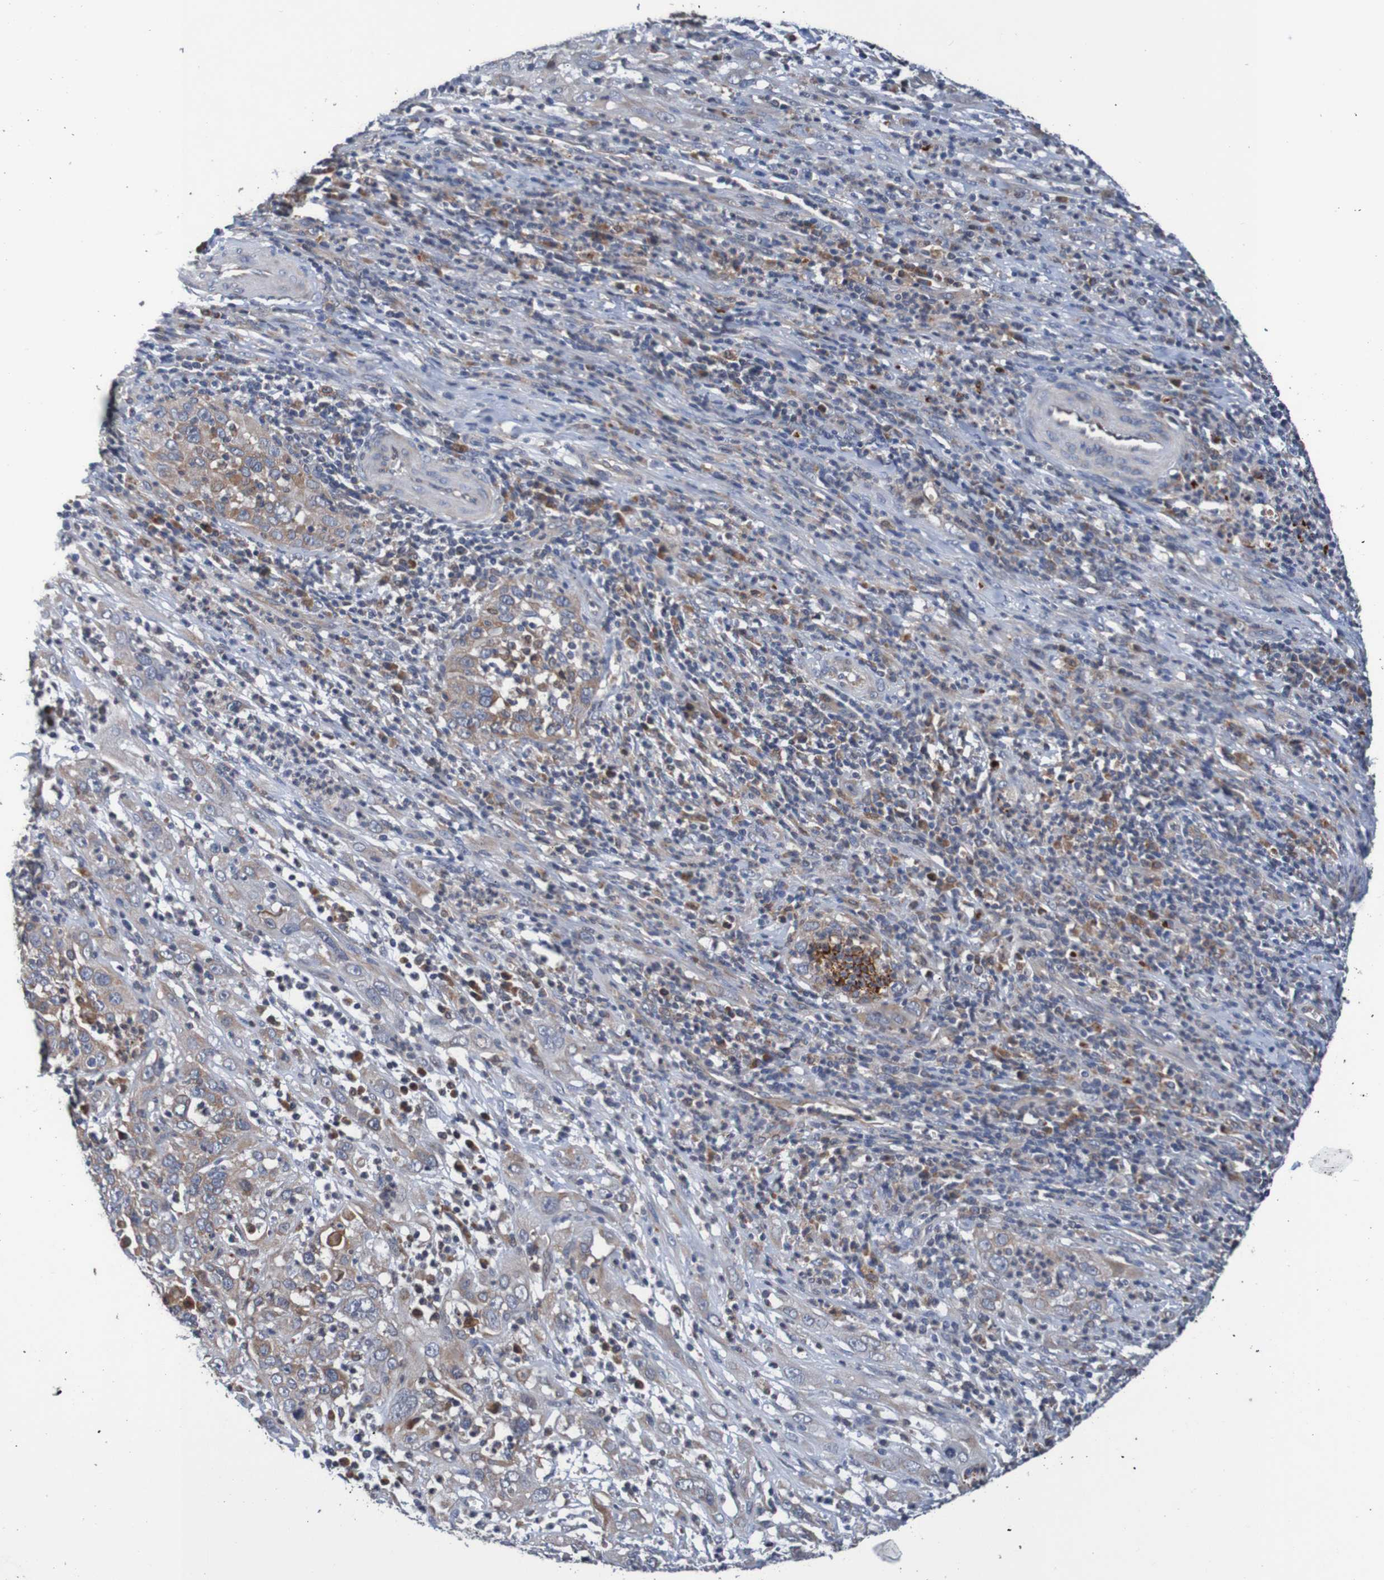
{"staining": {"intensity": "moderate", "quantity": "25%-75%", "location": "cytoplasmic/membranous"}, "tissue": "cervical cancer", "cell_type": "Tumor cells", "image_type": "cancer", "snomed": [{"axis": "morphology", "description": "Squamous cell carcinoma, NOS"}, {"axis": "topography", "description": "Cervix"}], "caption": "A medium amount of moderate cytoplasmic/membranous staining is appreciated in approximately 25%-75% of tumor cells in cervical cancer tissue.", "gene": "FIBP", "patient": {"sex": "female", "age": 32}}